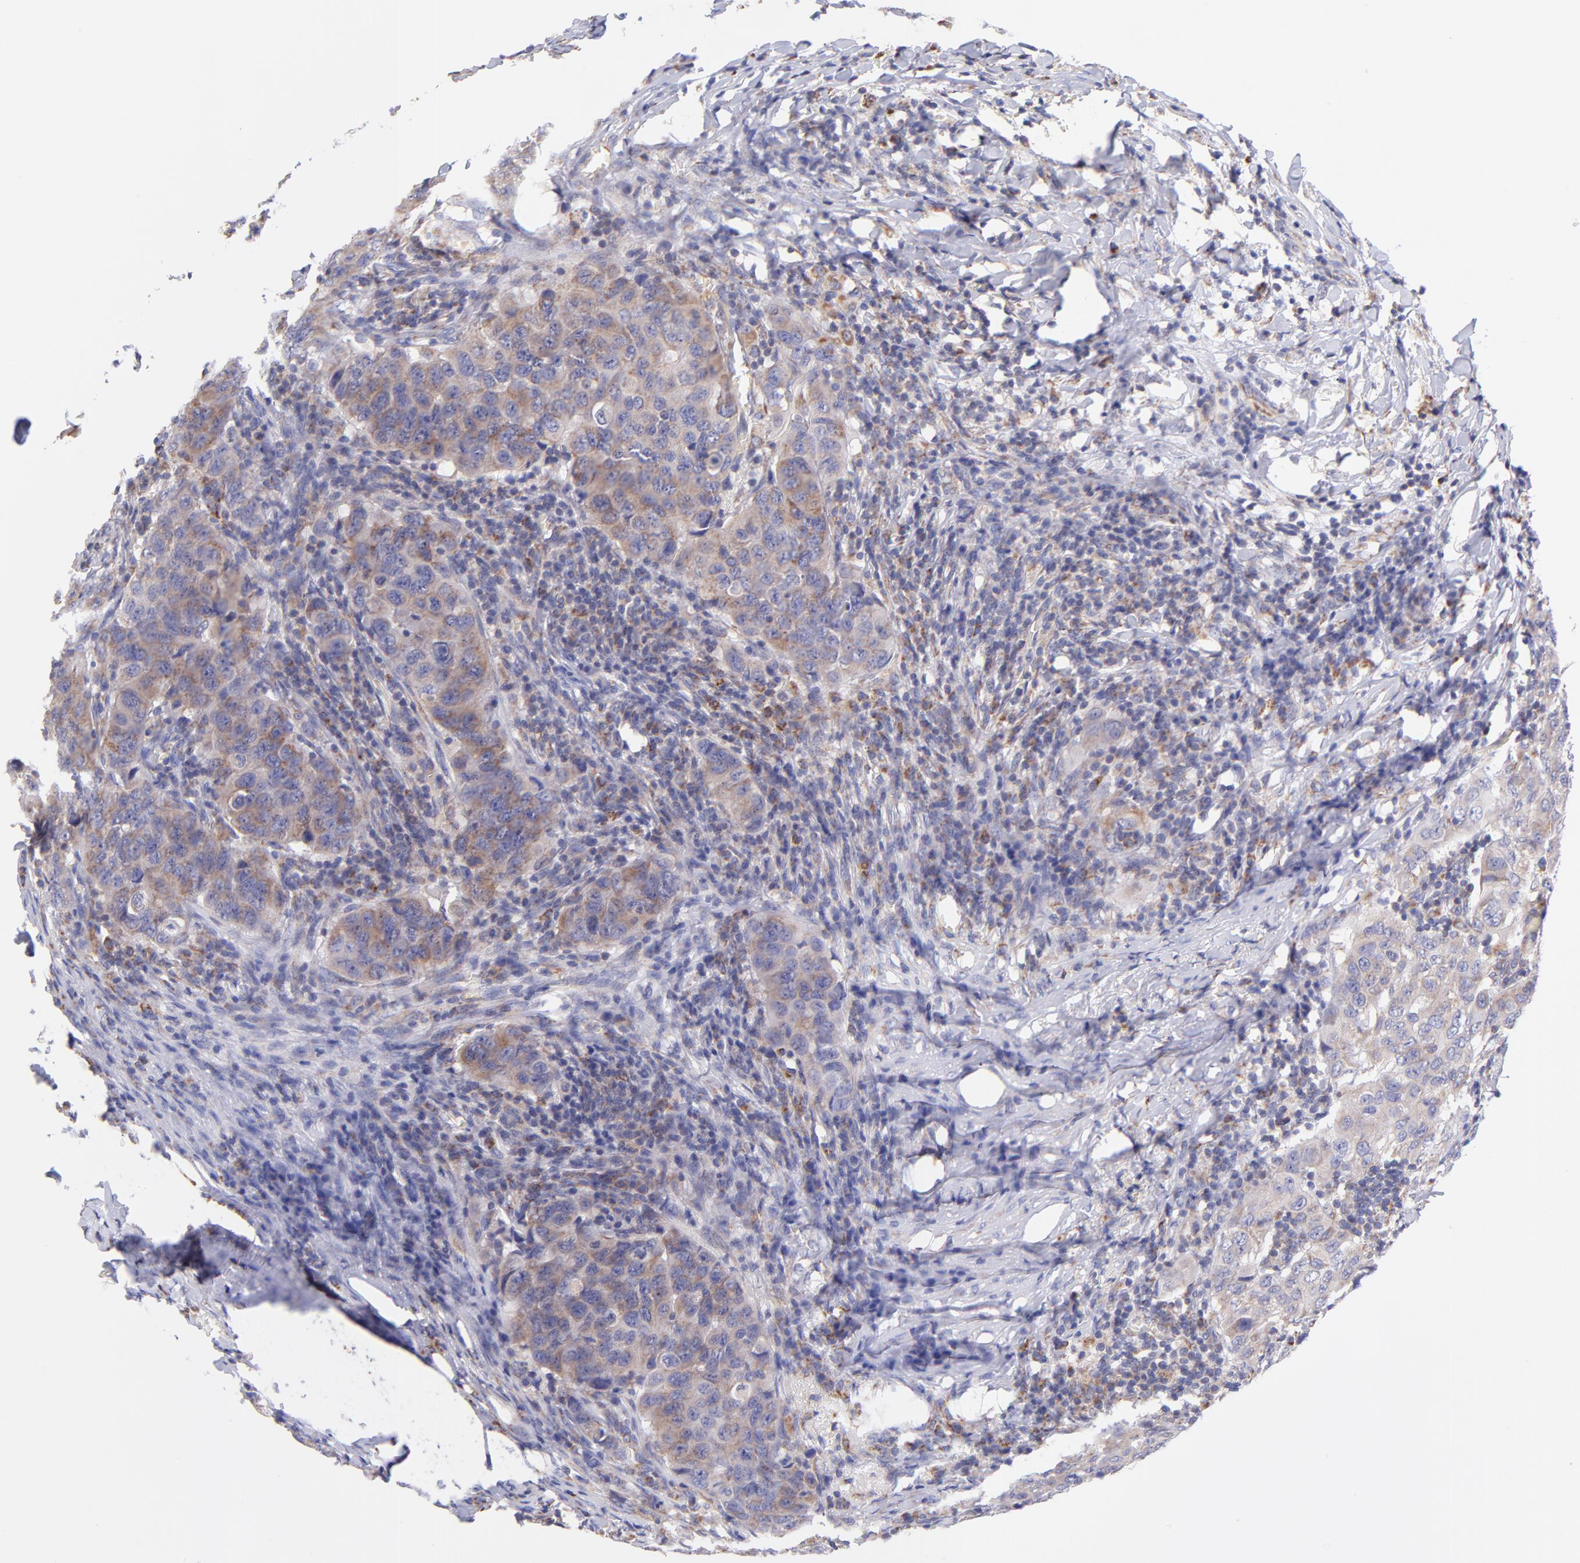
{"staining": {"intensity": "moderate", "quantity": "25%-75%", "location": "cytoplasmic/membranous"}, "tissue": "breast cancer", "cell_type": "Tumor cells", "image_type": "cancer", "snomed": [{"axis": "morphology", "description": "Duct carcinoma"}, {"axis": "topography", "description": "Breast"}], "caption": "Immunohistochemical staining of human intraductal carcinoma (breast) exhibits medium levels of moderate cytoplasmic/membranous expression in approximately 25%-75% of tumor cells.", "gene": "NDUFB7", "patient": {"sex": "female", "age": 54}}